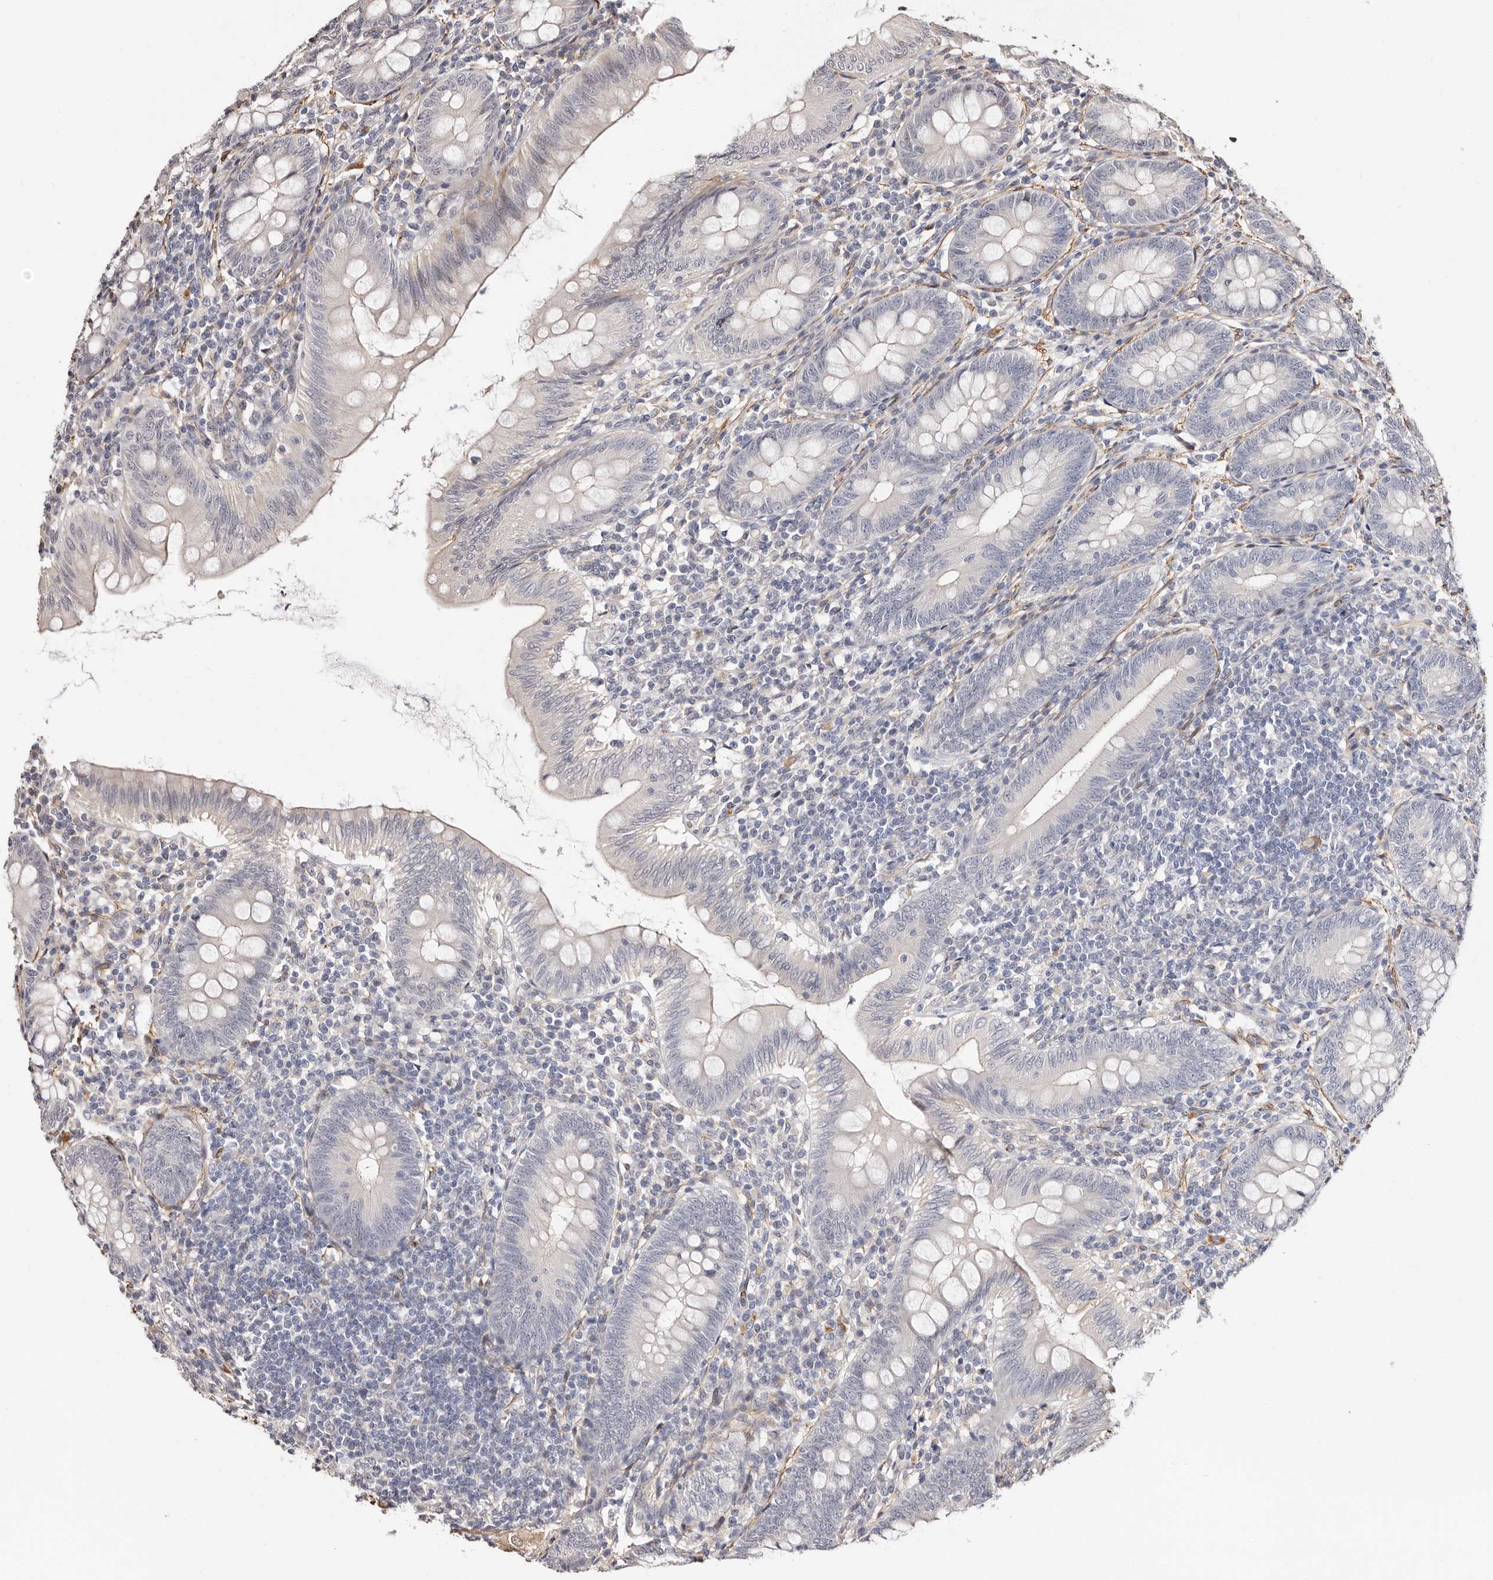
{"staining": {"intensity": "weak", "quantity": "<25%", "location": "cytoplasmic/membranous"}, "tissue": "appendix", "cell_type": "Glandular cells", "image_type": "normal", "snomed": [{"axis": "morphology", "description": "Normal tissue, NOS"}, {"axis": "topography", "description": "Appendix"}], "caption": "This is an IHC micrograph of unremarkable appendix. There is no staining in glandular cells.", "gene": "TRIP13", "patient": {"sex": "male", "age": 14}}